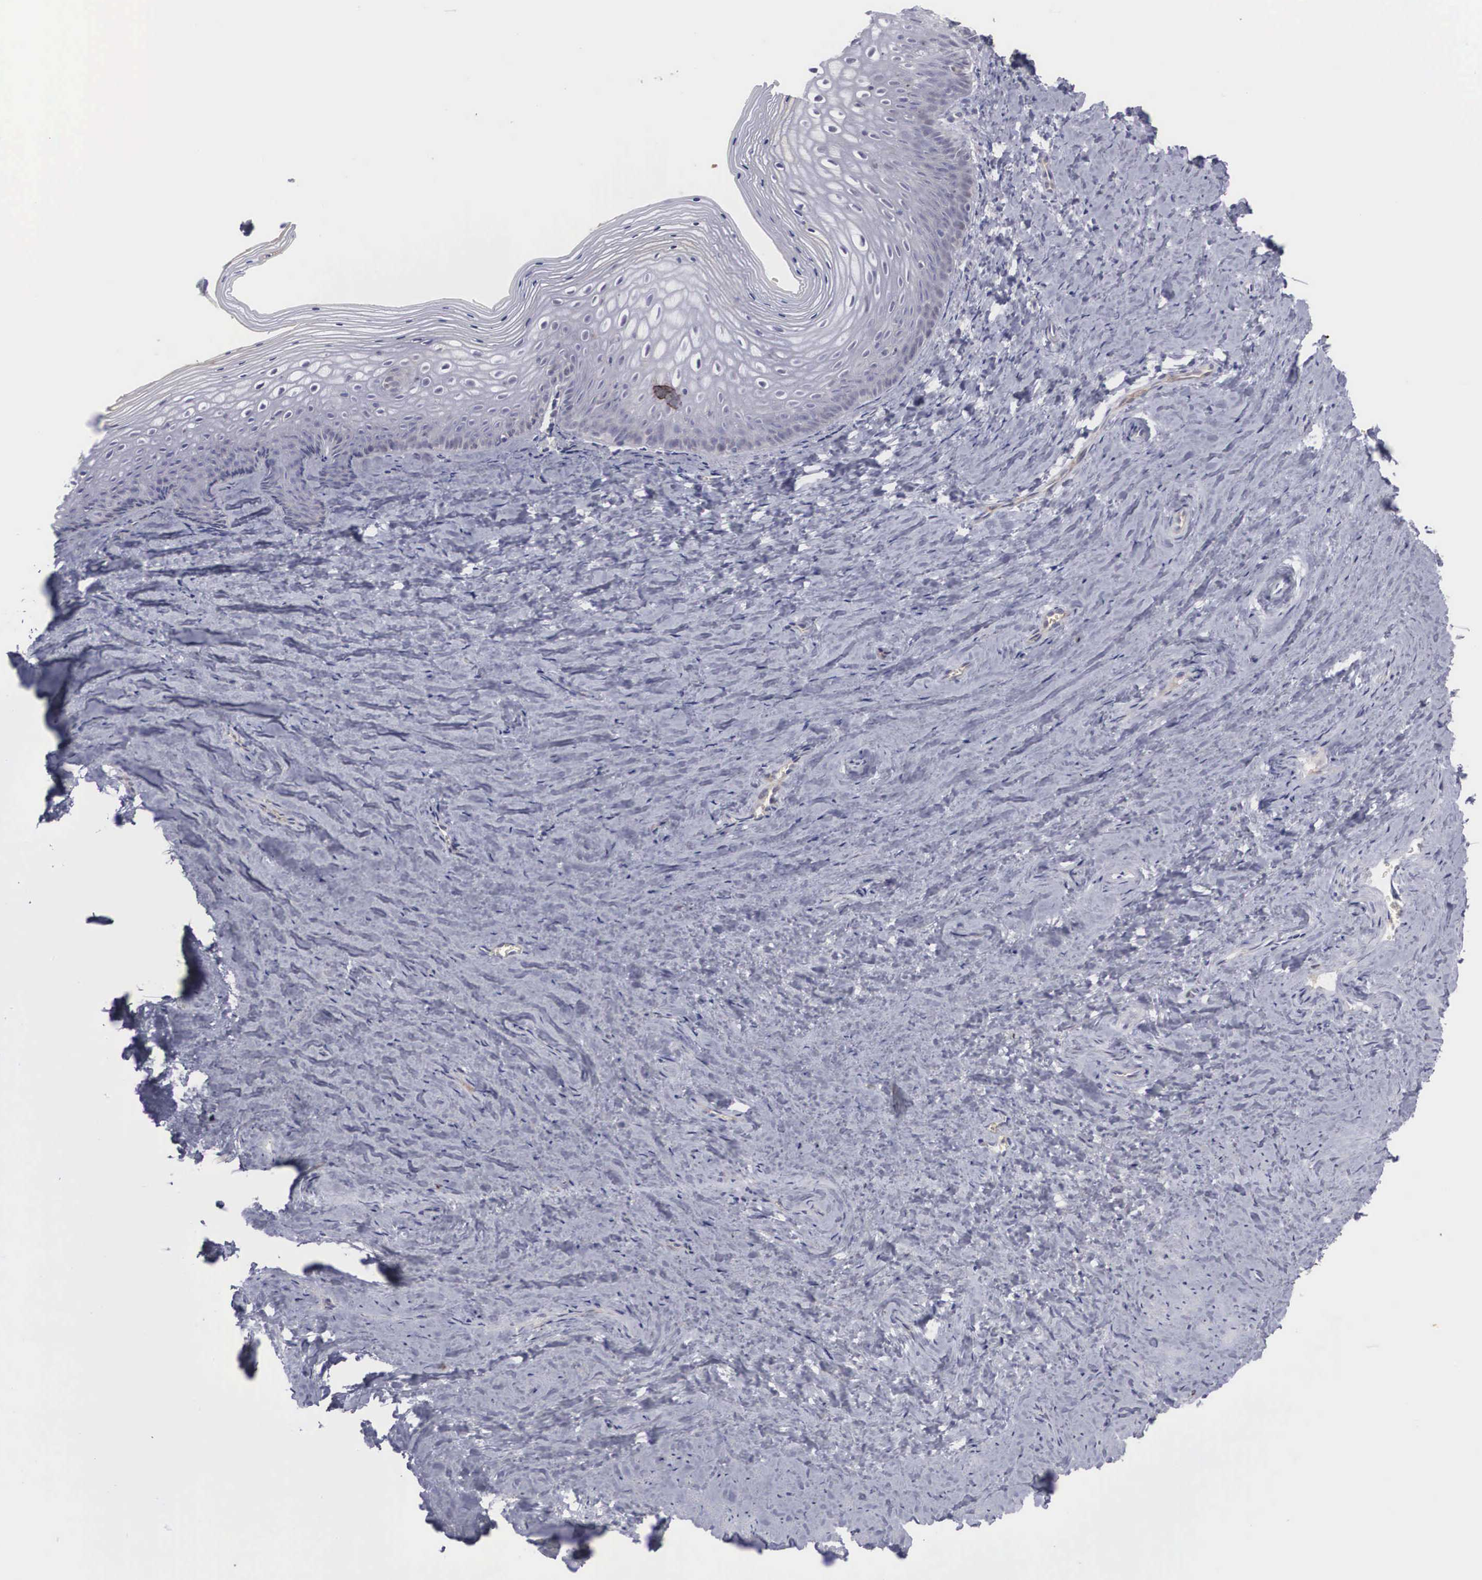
{"staining": {"intensity": "weak", "quantity": "<25%", "location": "nuclear"}, "tissue": "vagina", "cell_type": "Squamous epithelial cells", "image_type": "normal", "snomed": [{"axis": "morphology", "description": "Normal tissue, NOS"}, {"axis": "topography", "description": "Vagina"}], "caption": "Protein analysis of unremarkable vagina demonstrates no significant staining in squamous epithelial cells. (IHC, brightfield microscopy, high magnification).", "gene": "RBPJ", "patient": {"sex": "female", "age": 46}}